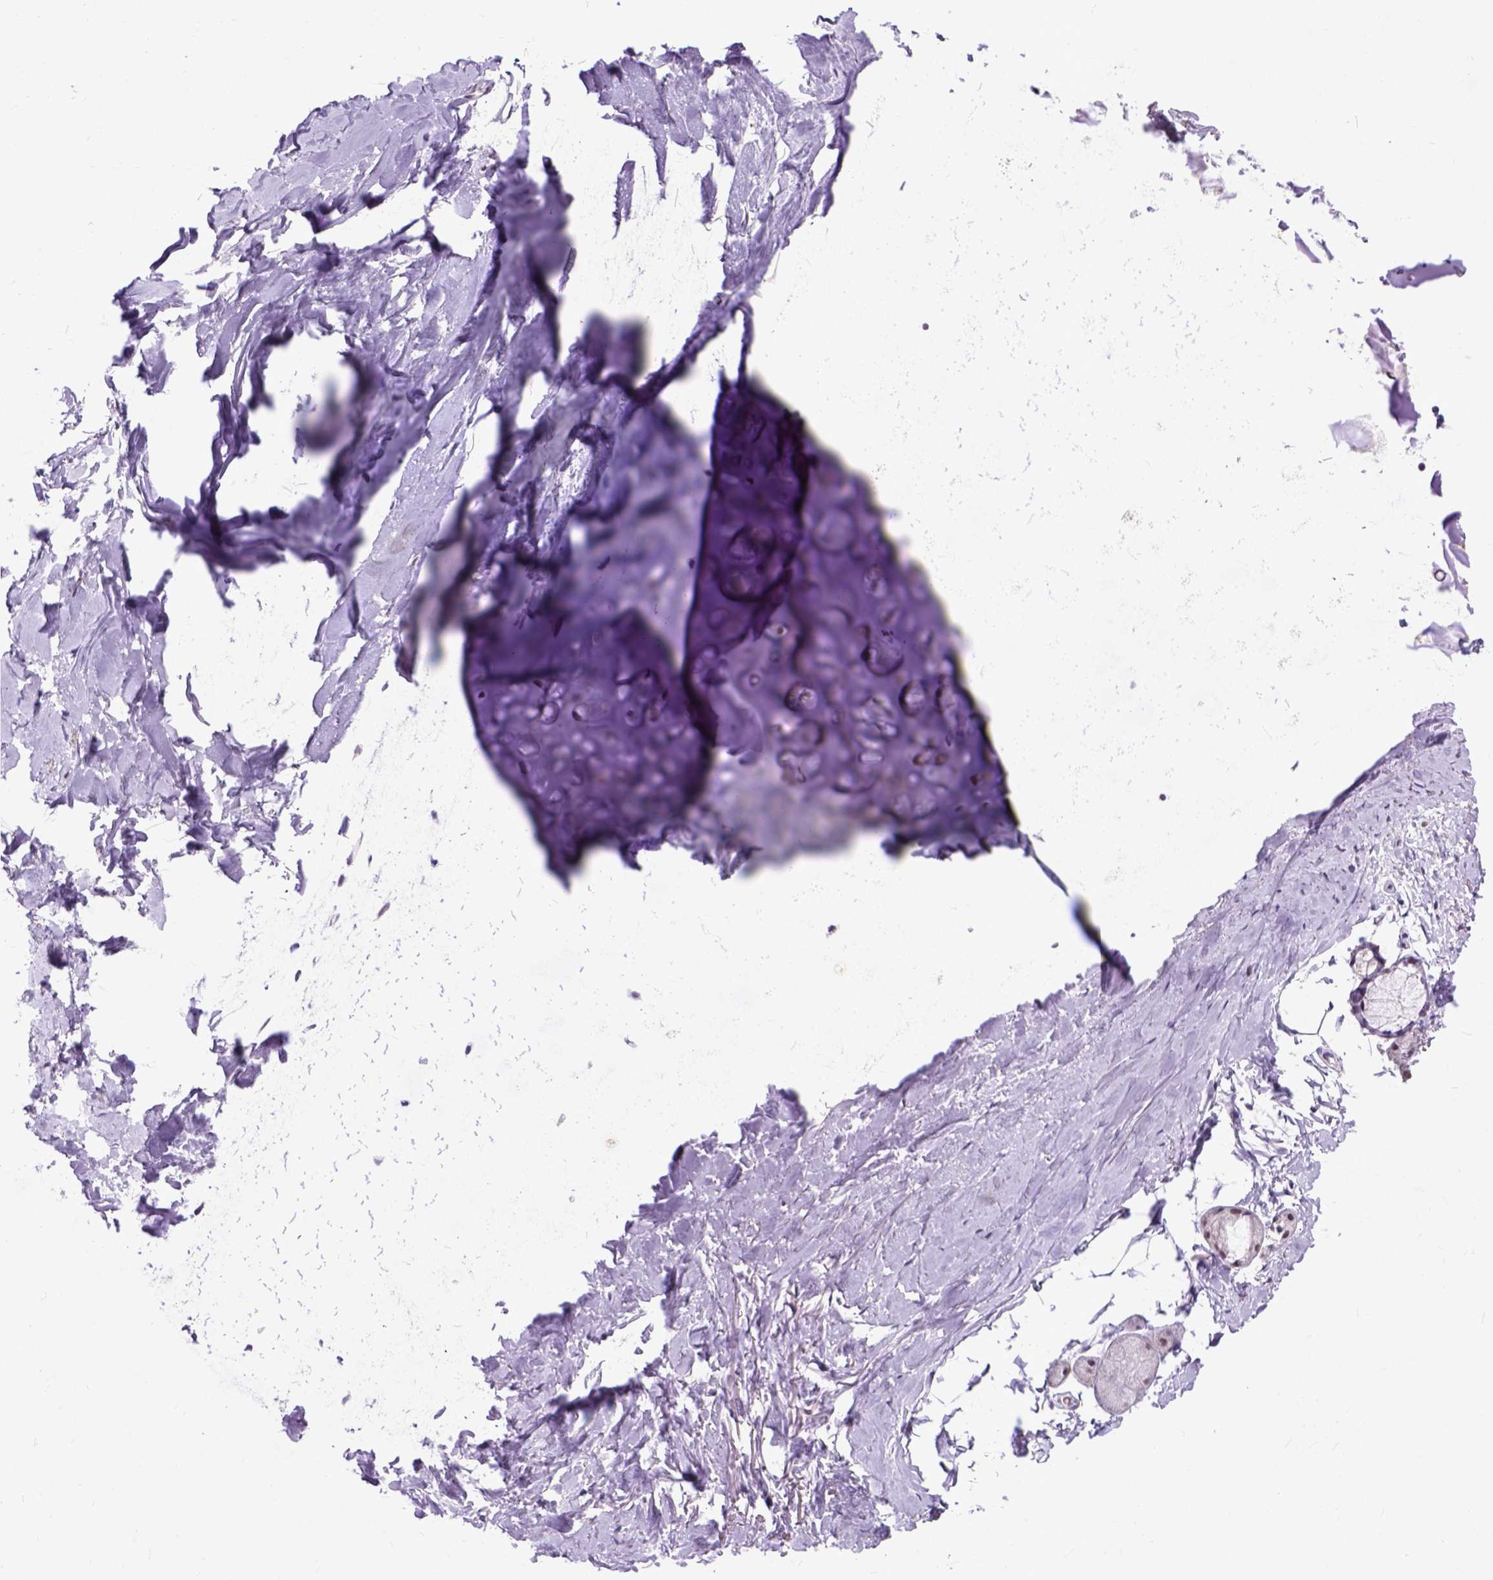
{"staining": {"intensity": "negative", "quantity": "none", "location": "none"}, "tissue": "adipose tissue", "cell_type": "Adipocytes", "image_type": "normal", "snomed": [{"axis": "morphology", "description": "Normal tissue, NOS"}, {"axis": "topography", "description": "Cartilage tissue"}, {"axis": "topography", "description": "Bronchus"}], "caption": "Adipose tissue stained for a protein using IHC exhibits no expression adipocytes.", "gene": "RCC2", "patient": {"sex": "female", "age": 79}}